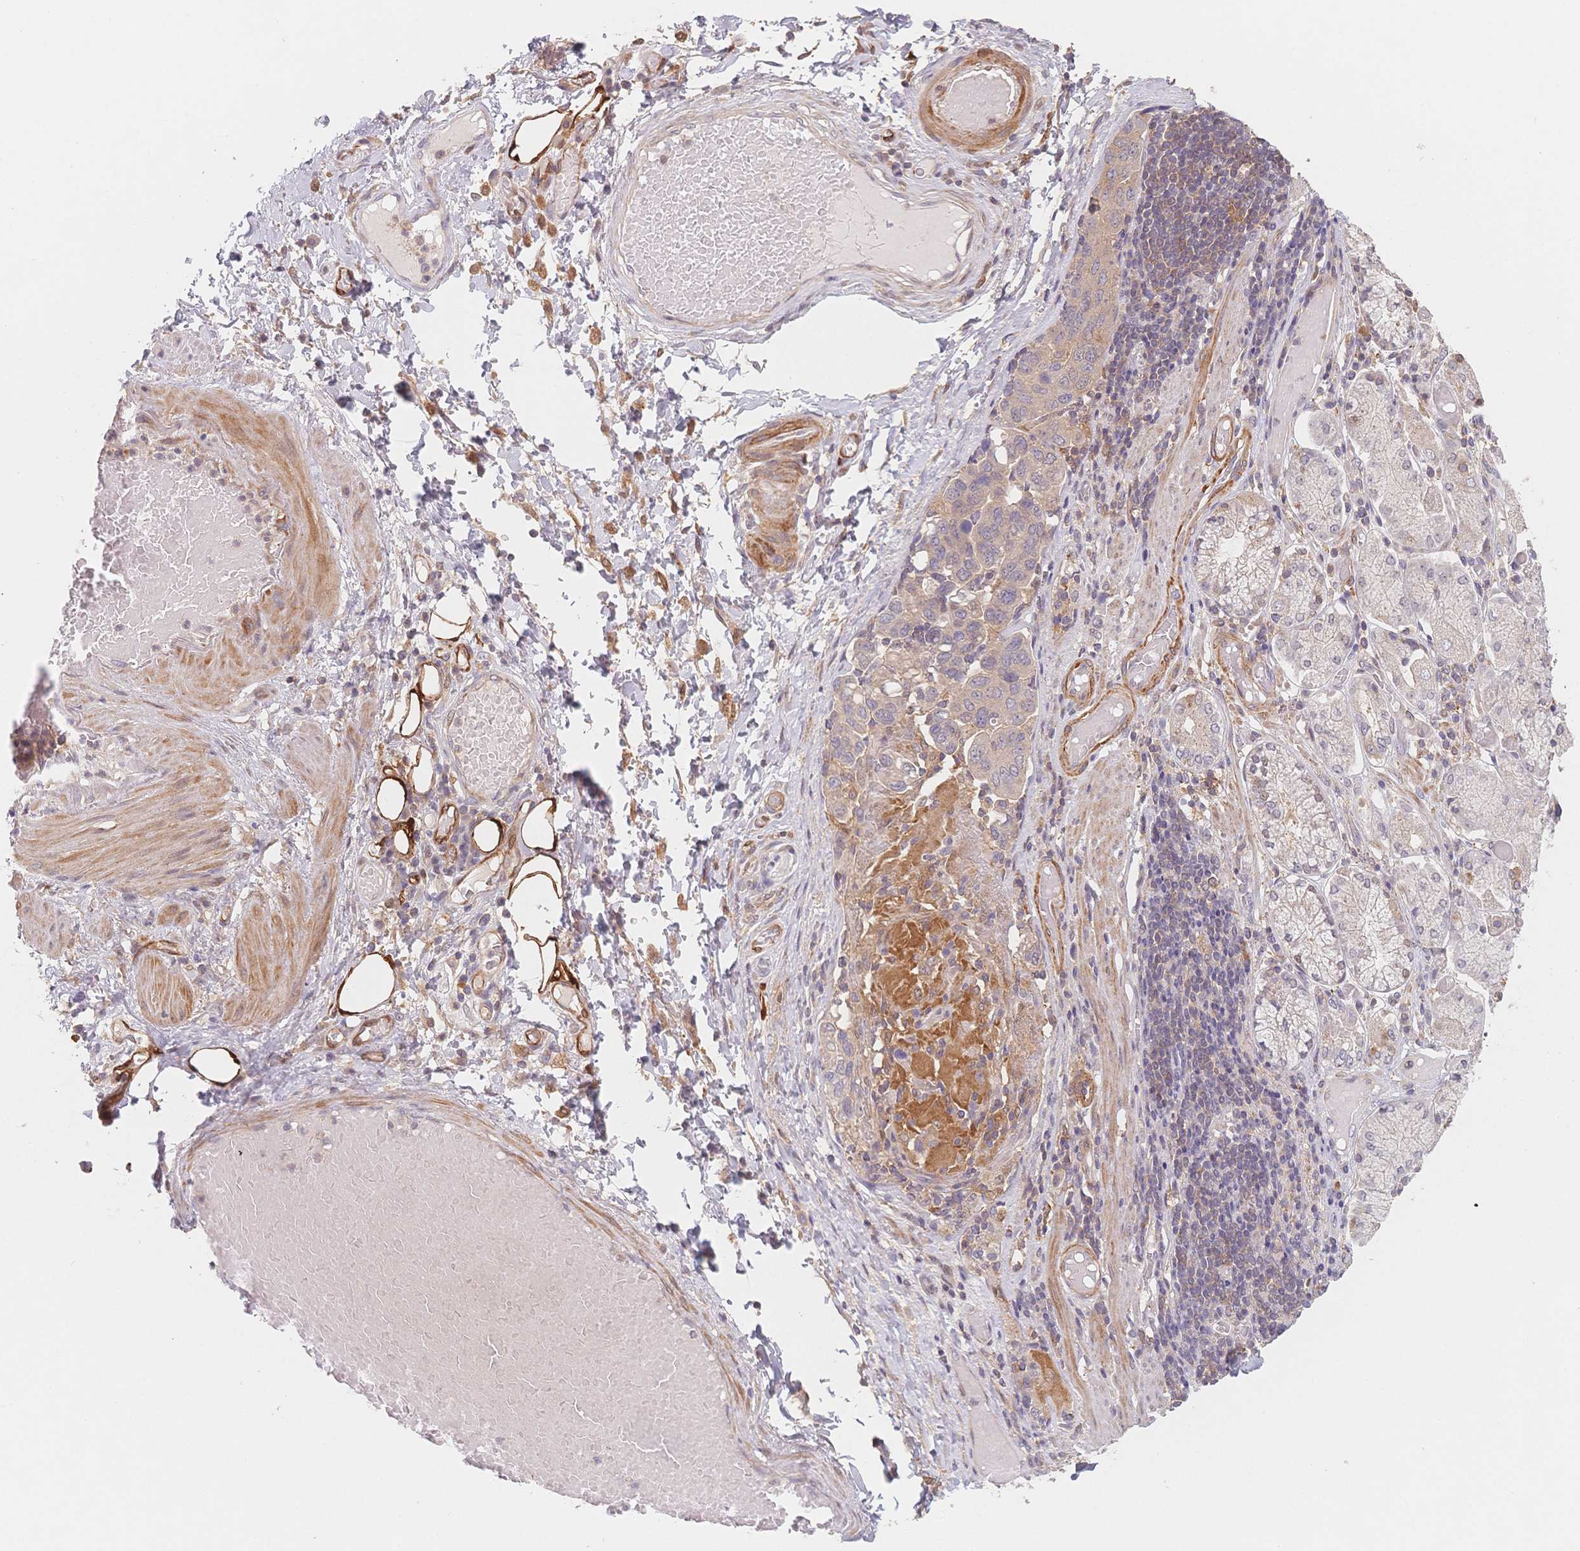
{"staining": {"intensity": "weak", "quantity": "<25%", "location": "cytoplasmic/membranous"}, "tissue": "stomach cancer", "cell_type": "Tumor cells", "image_type": "cancer", "snomed": [{"axis": "morphology", "description": "Adenocarcinoma, NOS"}, {"axis": "topography", "description": "Stomach, upper"}, {"axis": "topography", "description": "Stomach"}], "caption": "Tumor cells show no significant staining in stomach cancer (adenocarcinoma).", "gene": "C12orf75", "patient": {"sex": "male", "age": 62}}